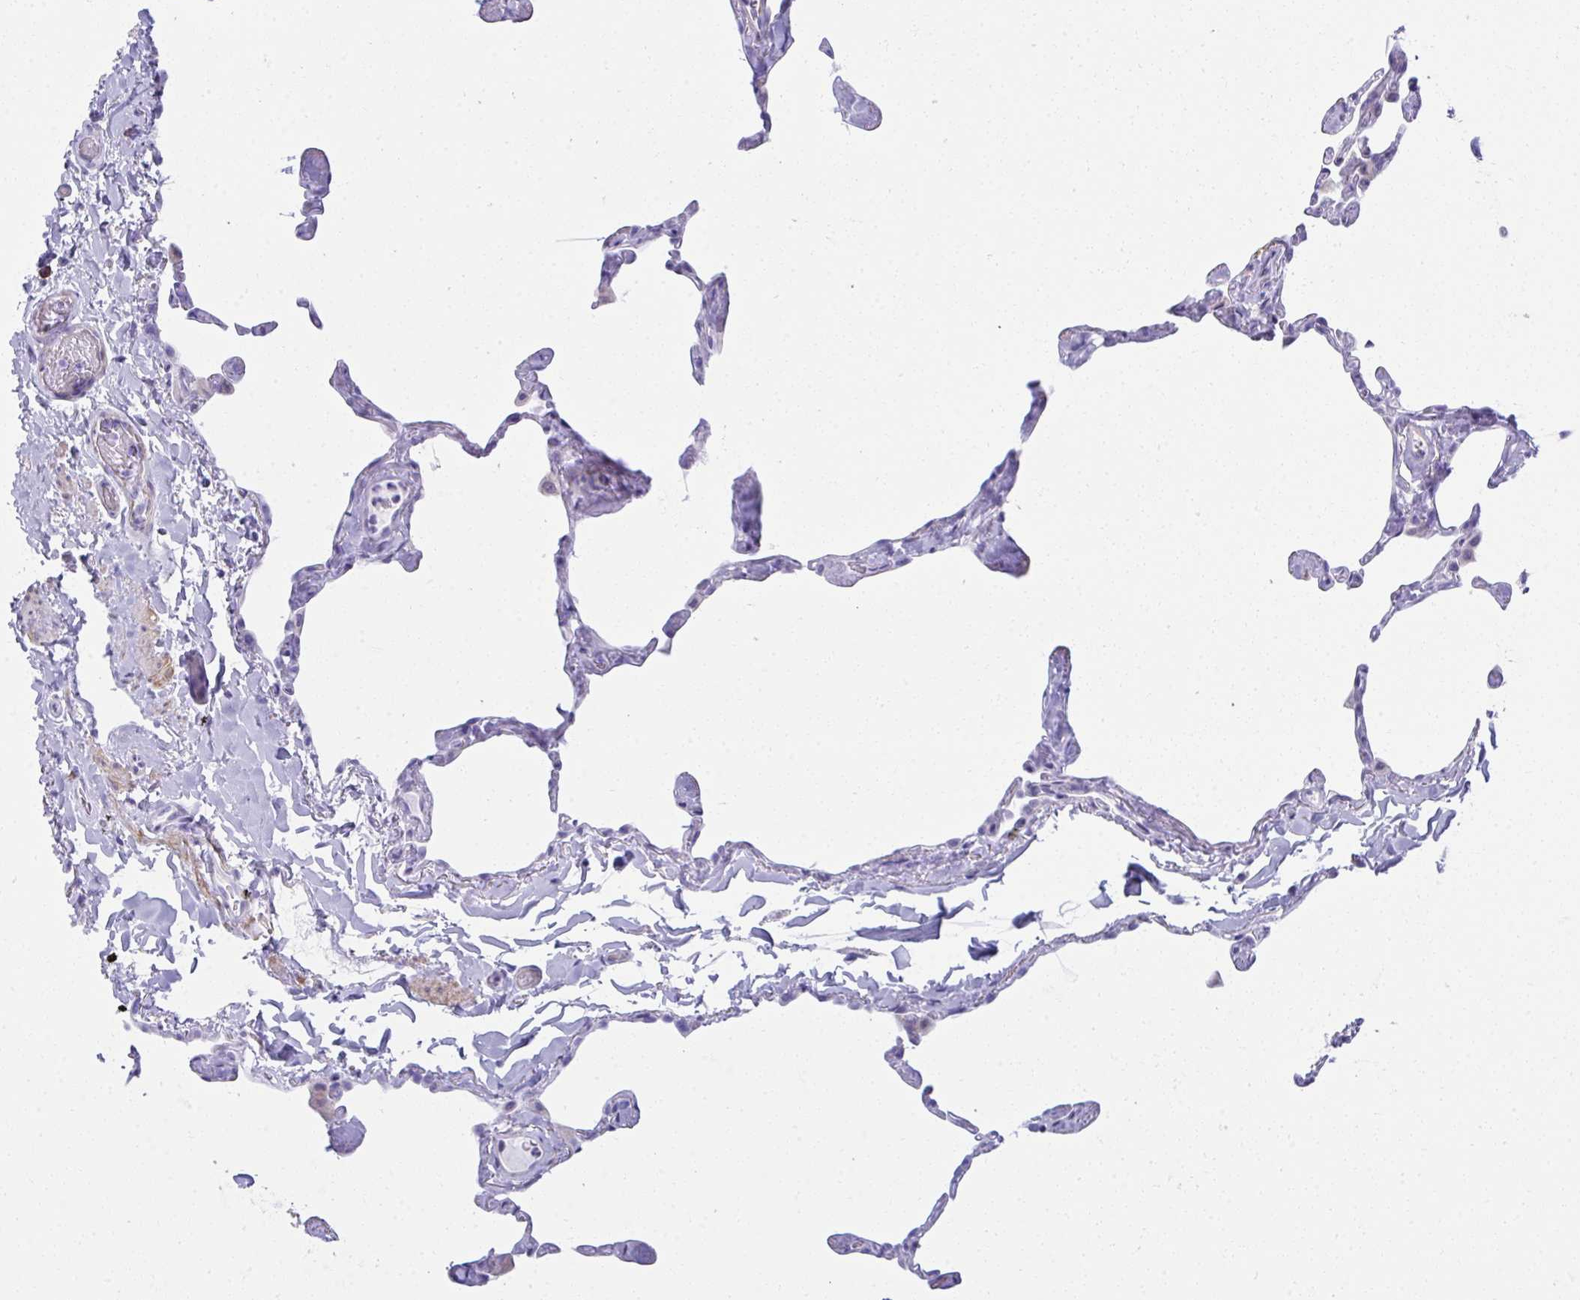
{"staining": {"intensity": "negative", "quantity": "none", "location": "none"}, "tissue": "lung", "cell_type": "Alveolar cells", "image_type": "normal", "snomed": [{"axis": "morphology", "description": "Normal tissue, NOS"}, {"axis": "topography", "description": "Lung"}], "caption": "Immunohistochemistry of normal lung reveals no positivity in alveolar cells.", "gene": "PUS7L", "patient": {"sex": "male", "age": 65}}